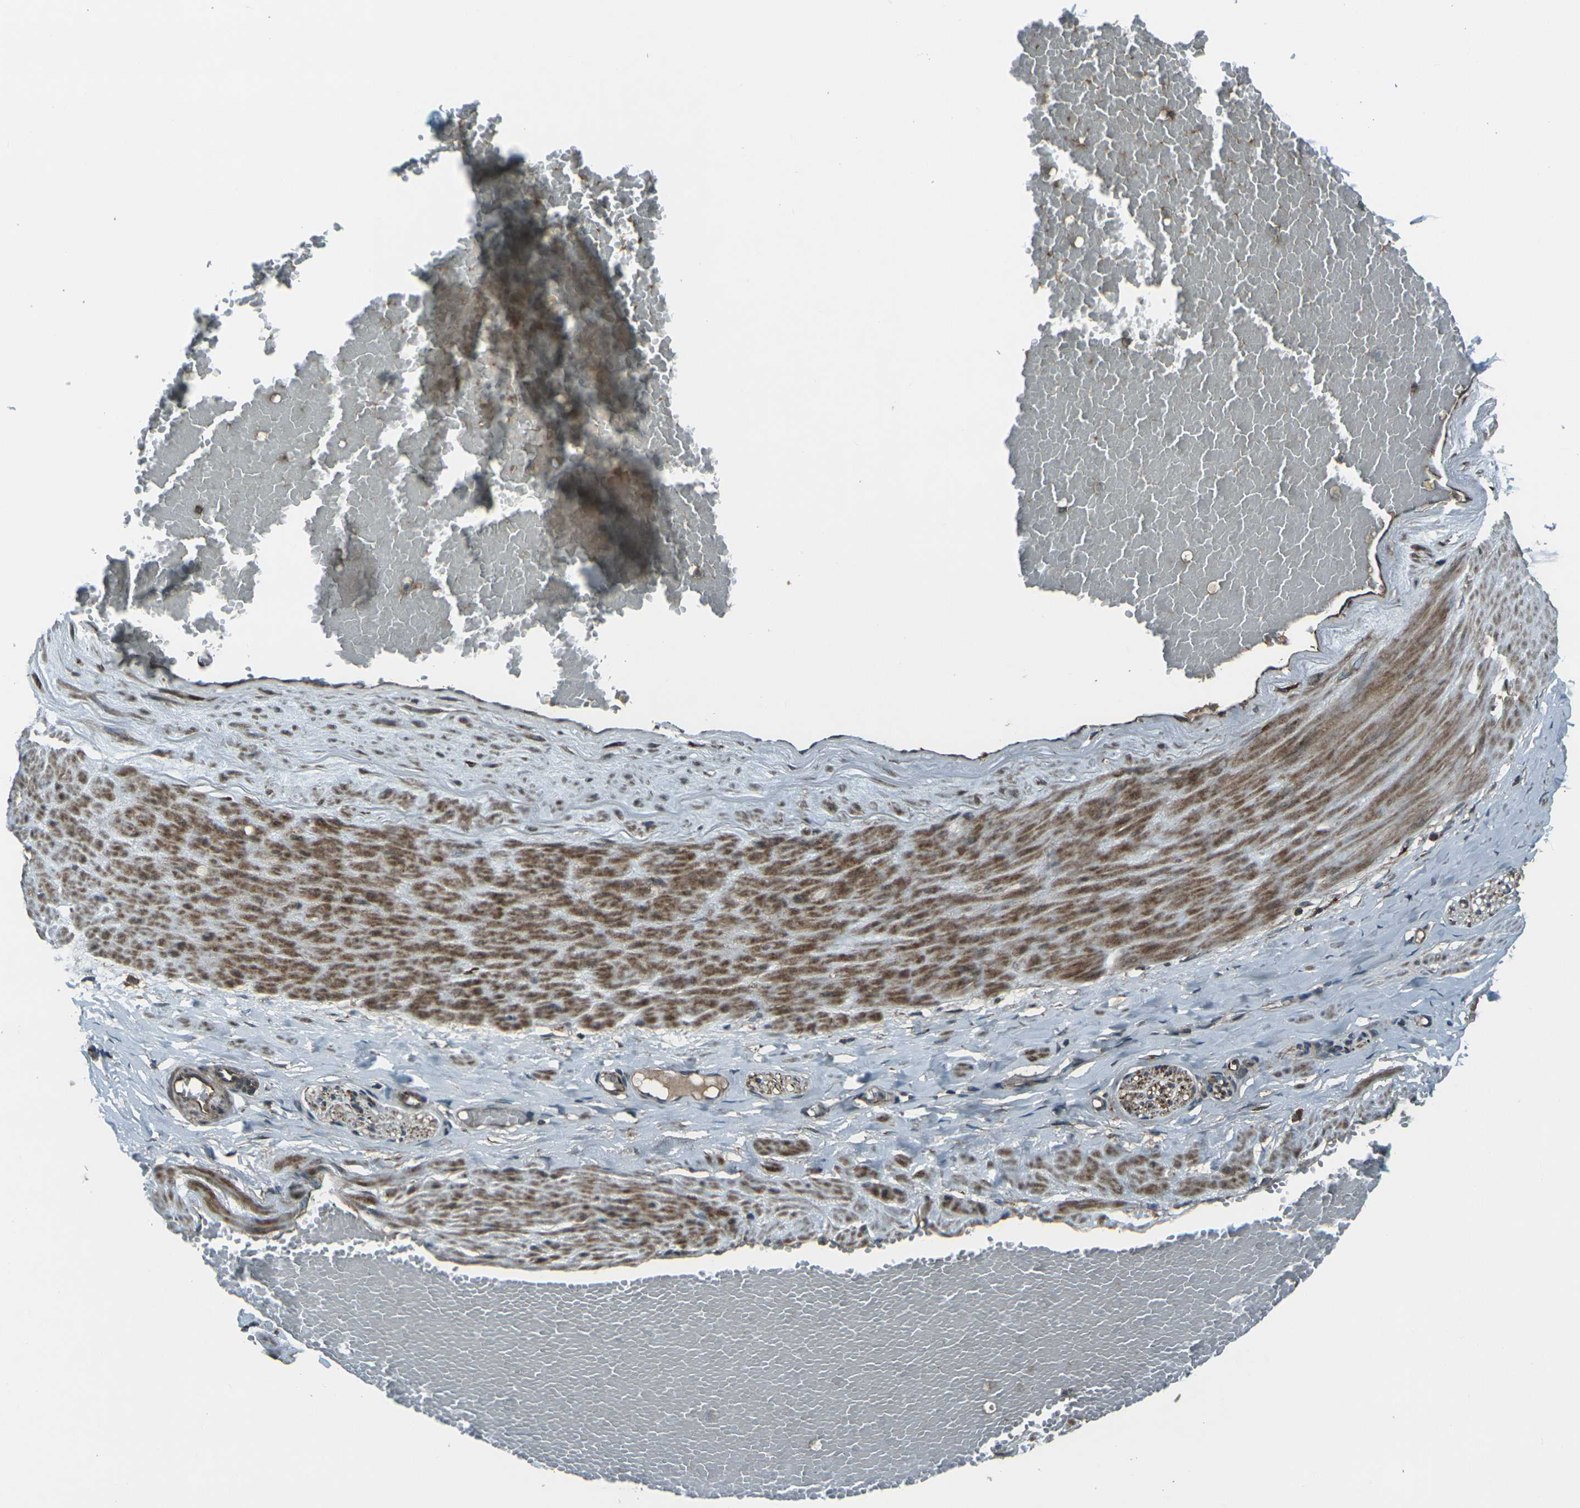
{"staining": {"intensity": "moderate", "quantity": ">75%", "location": "cytoplasmic/membranous"}, "tissue": "adipose tissue", "cell_type": "Adipocytes", "image_type": "normal", "snomed": [{"axis": "morphology", "description": "Normal tissue, NOS"}, {"axis": "topography", "description": "Soft tissue"}, {"axis": "topography", "description": "Vascular tissue"}], "caption": "A medium amount of moderate cytoplasmic/membranous positivity is present in about >75% of adipocytes in normal adipose tissue.", "gene": "LSMEM1", "patient": {"sex": "female", "age": 35}}